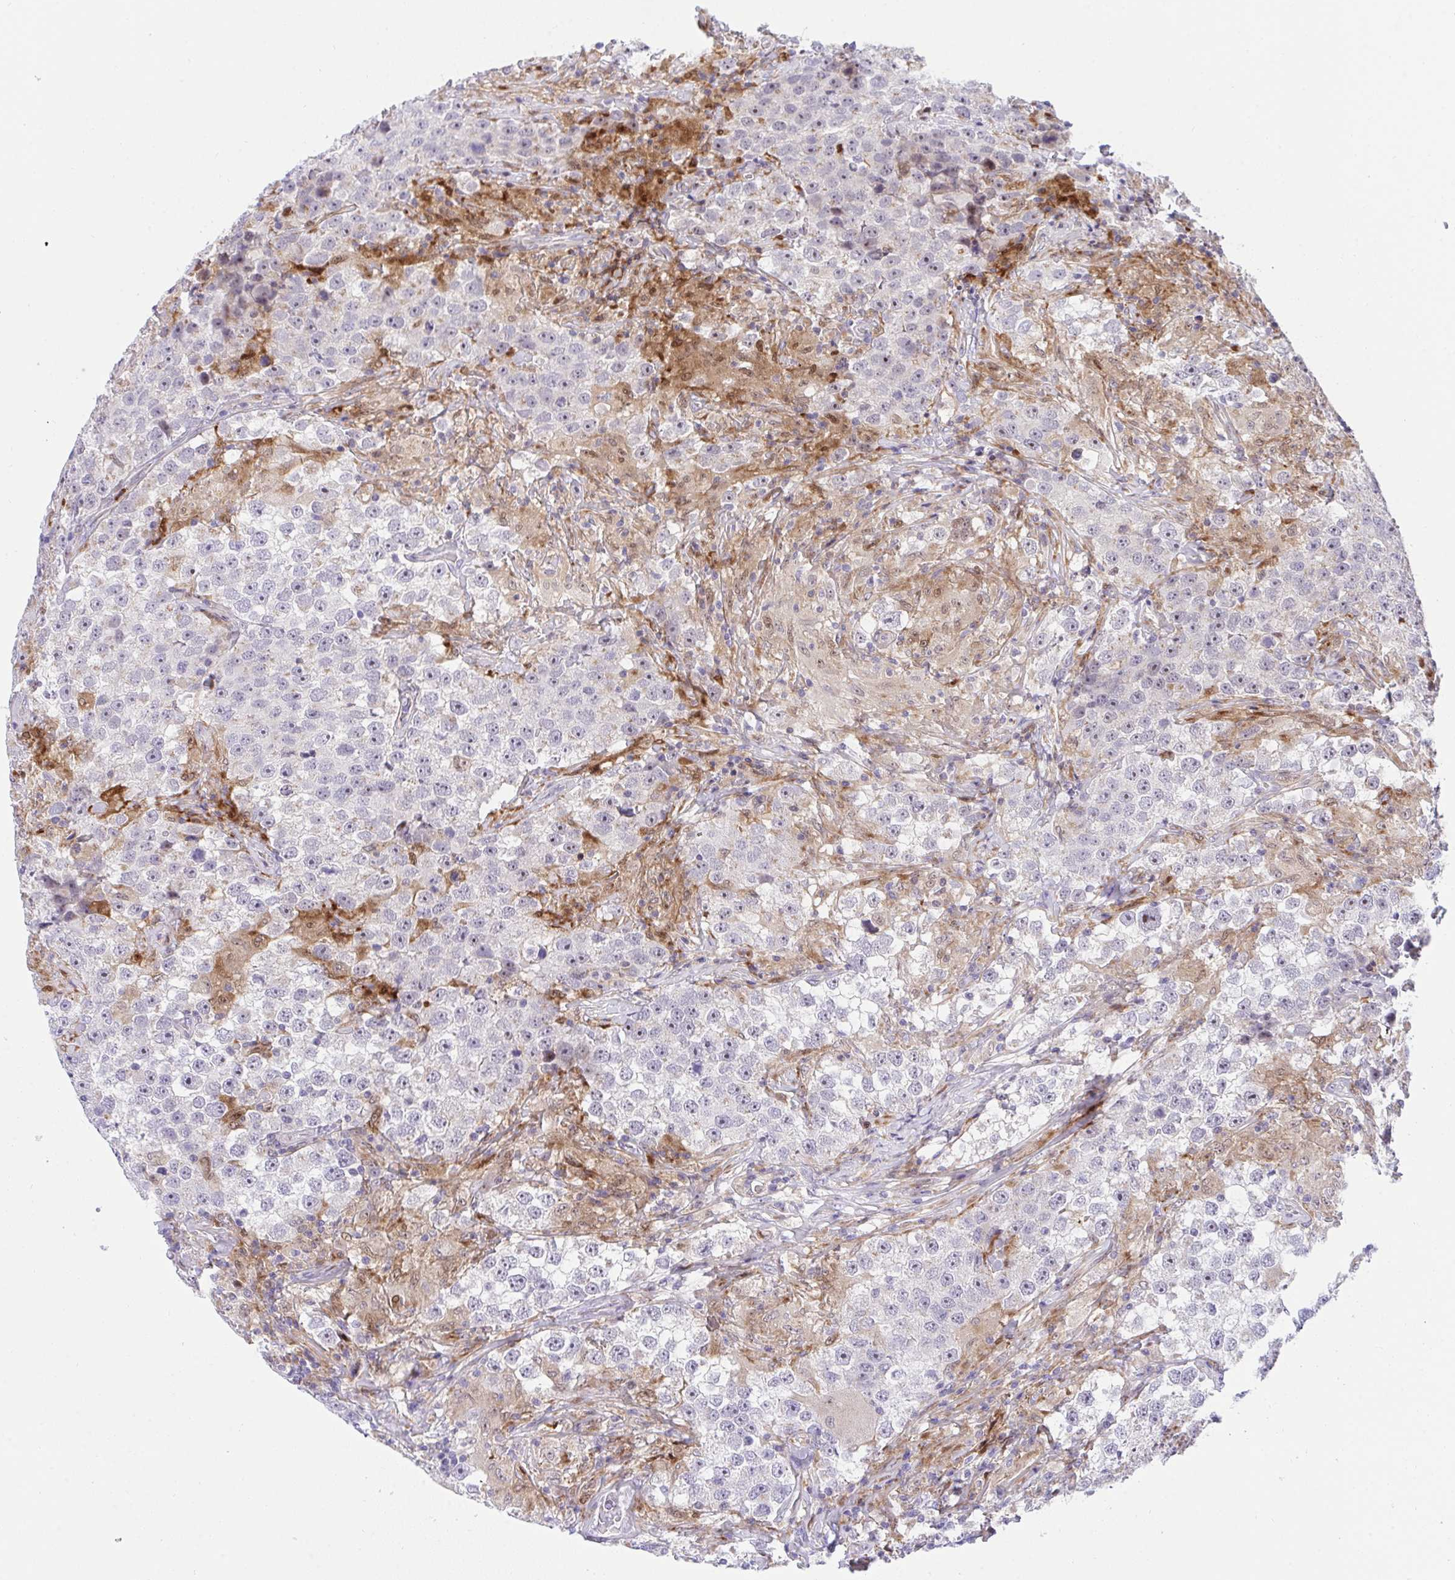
{"staining": {"intensity": "negative", "quantity": "none", "location": "none"}, "tissue": "testis cancer", "cell_type": "Tumor cells", "image_type": "cancer", "snomed": [{"axis": "morphology", "description": "Seminoma, NOS"}, {"axis": "topography", "description": "Testis"}], "caption": "Human testis seminoma stained for a protein using IHC demonstrates no staining in tumor cells.", "gene": "ZNF554", "patient": {"sex": "male", "age": 46}}